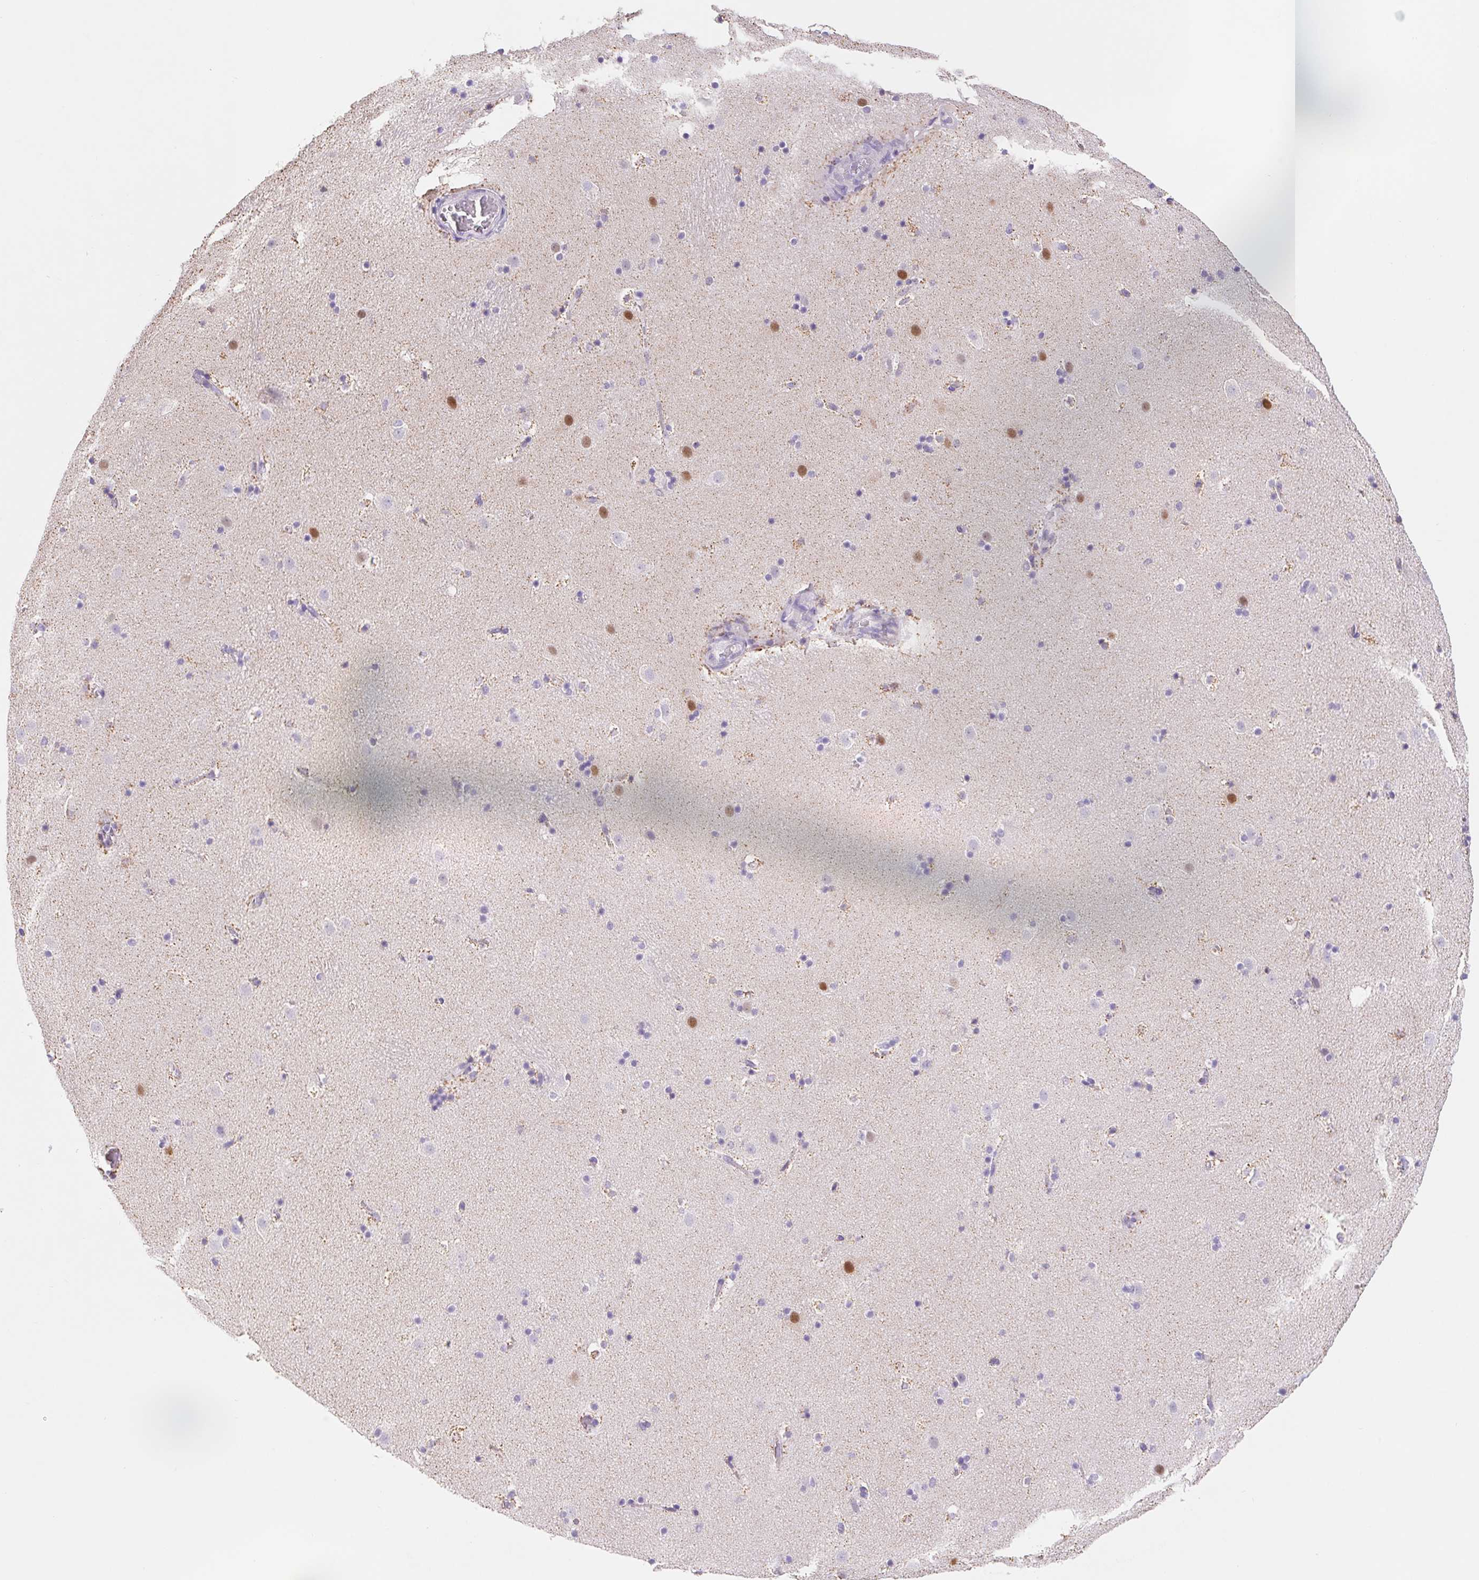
{"staining": {"intensity": "moderate", "quantity": "<25%", "location": "nuclear"}, "tissue": "caudate", "cell_type": "Glial cells", "image_type": "normal", "snomed": [{"axis": "morphology", "description": "Normal tissue, NOS"}, {"axis": "topography", "description": "Lateral ventricle wall"}], "caption": "Caudate stained with immunohistochemistry displays moderate nuclear staining in about <25% of glial cells.", "gene": "FKBP6", "patient": {"sex": "male", "age": 37}}